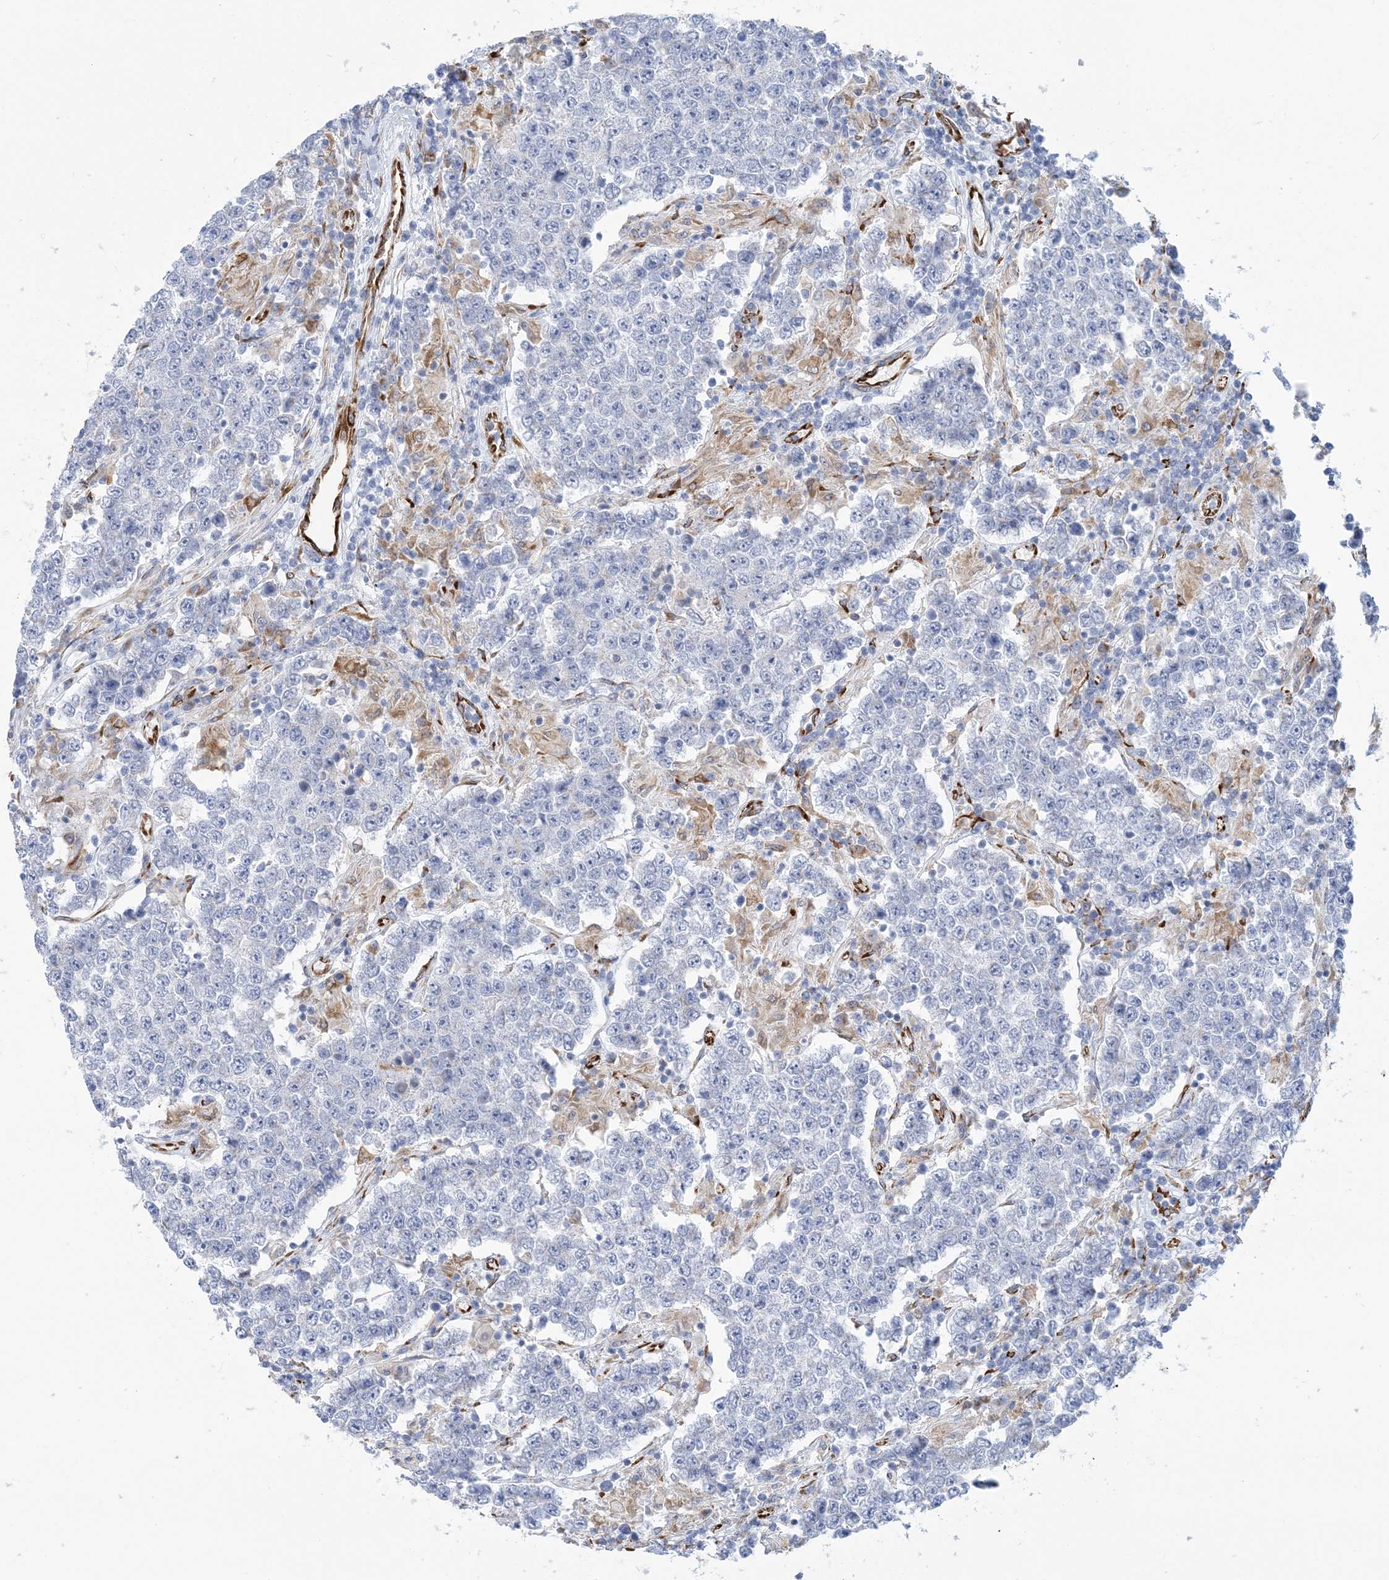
{"staining": {"intensity": "negative", "quantity": "none", "location": "none"}, "tissue": "testis cancer", "cell_type": "Tumor cells", "image_type": "cancer", "snomed": [{"axis": "morphology", "description": "Normal tissue, NOS"}, {"axis": "morphology", "description": "Urothelial carcinoma, High grade"}, {"axis": "morphology", "description": "Seminoma, NOS"}, {"axis": "morphology", "description": "Carcinoma, Embryonal, NOS"}, {"axis": "topography", "description": "Urinary bladder"}, {"axis": "topography", "description": "Testis"}], "caption": "An immunohistochemistry image of testis cancer (urothelial carcinoma (high-grade)) is shown. There is no staining in tumor cells of testis cancer (urothelial carcinoma (high-grade)).", "gene": "PLEKHG4B", "patient": {"sex": "male", "age": 41}}